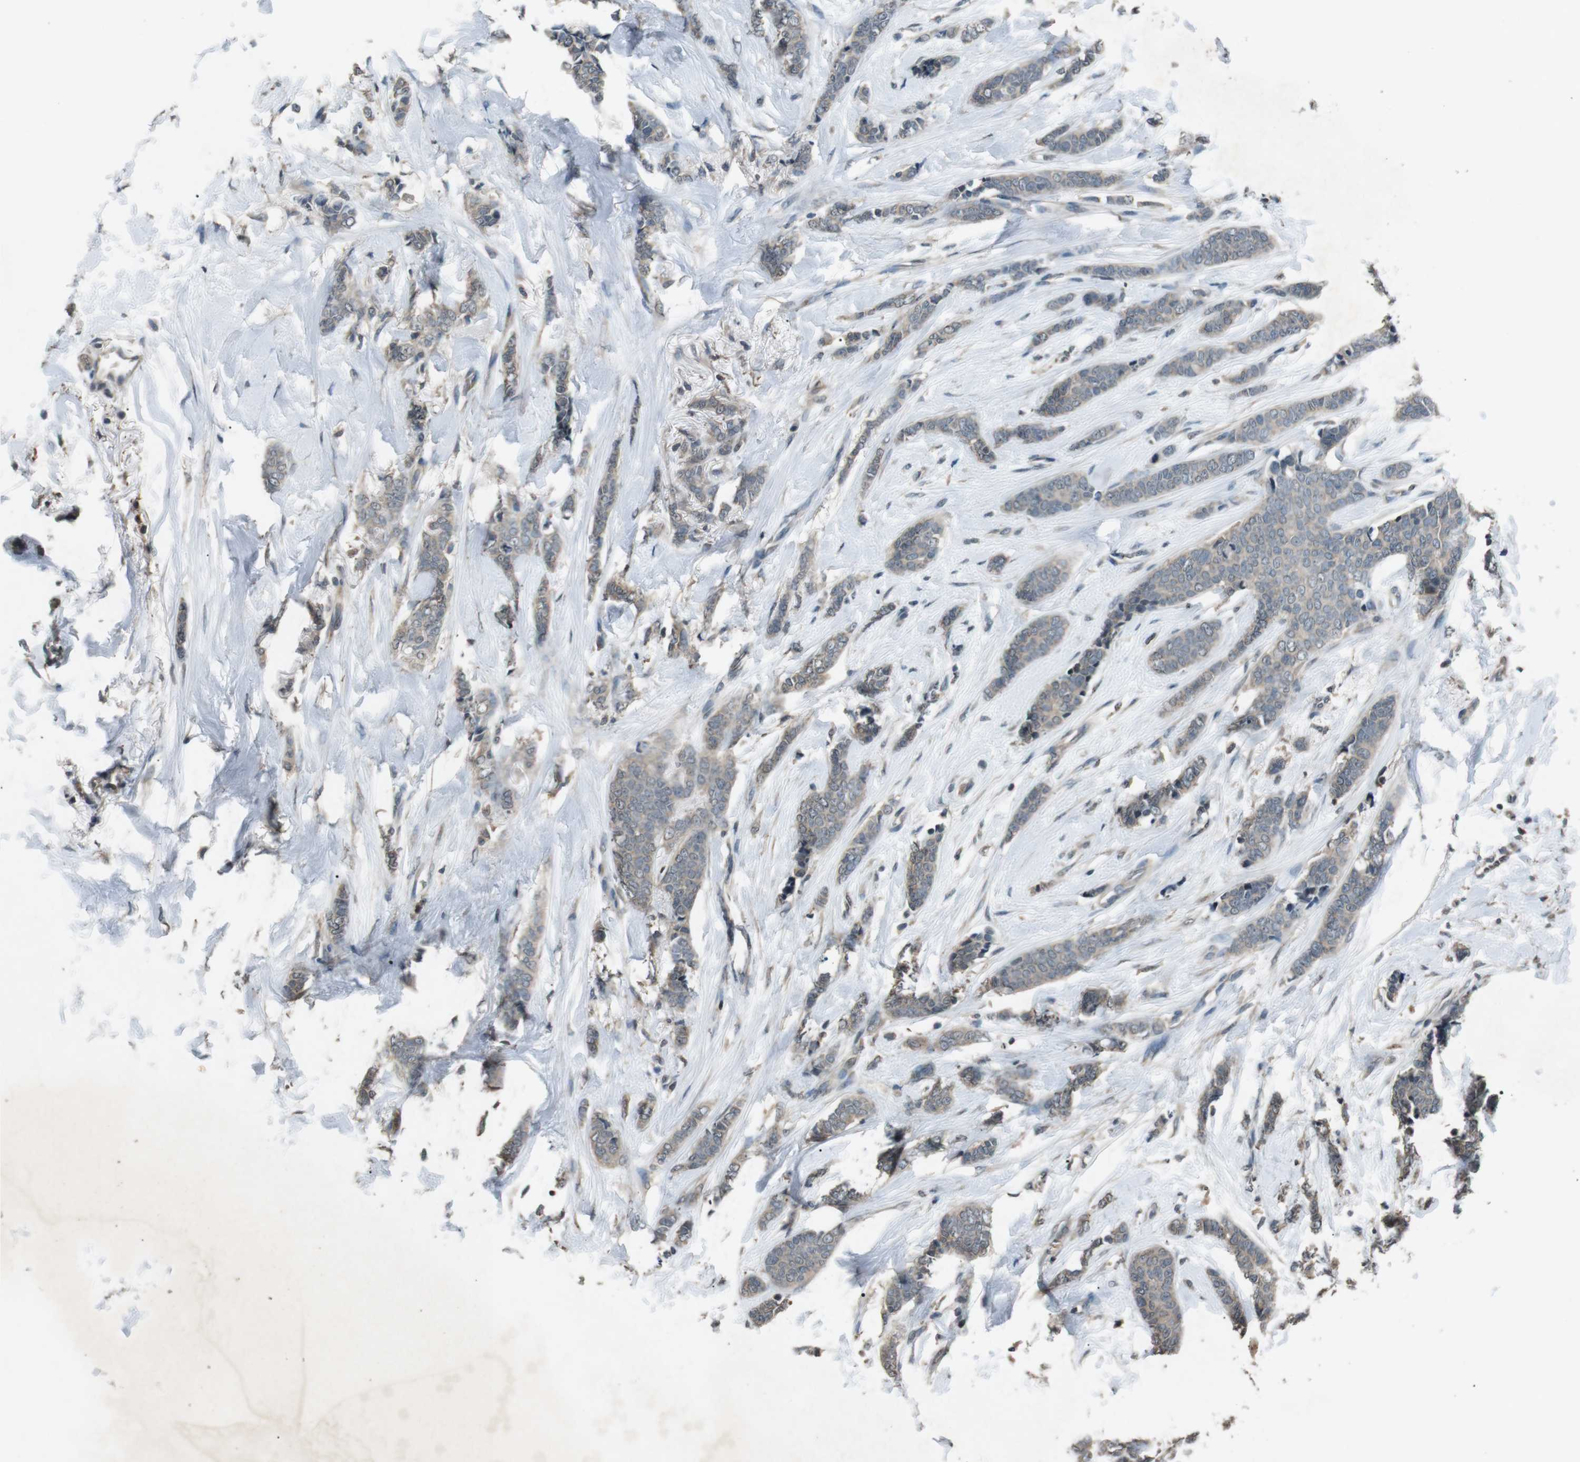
{"staining": {"intensity": "weak", "quantity": "<25%", "location": "cytoplasmic/membranous"}, "tissue": "breast cancer", "cell_type": "Tumor cells", "image_type": "cancer", "snomed": [{"axis": "morphology", "description": "Lobular carcinoma"}, {"axis": "topography", "description": "Skin"}, {"axis": "topography", "description": "Breast"}], "caption": "This image is of breast lobular carcinoma stained with immunohistochemistry (IHC) to label a protein in brown with the nuclei are counter-stained blue. There is no positivity in tumor cells.", "gene": "NEK7", "patient": {"sex": "female", "age": 46}}